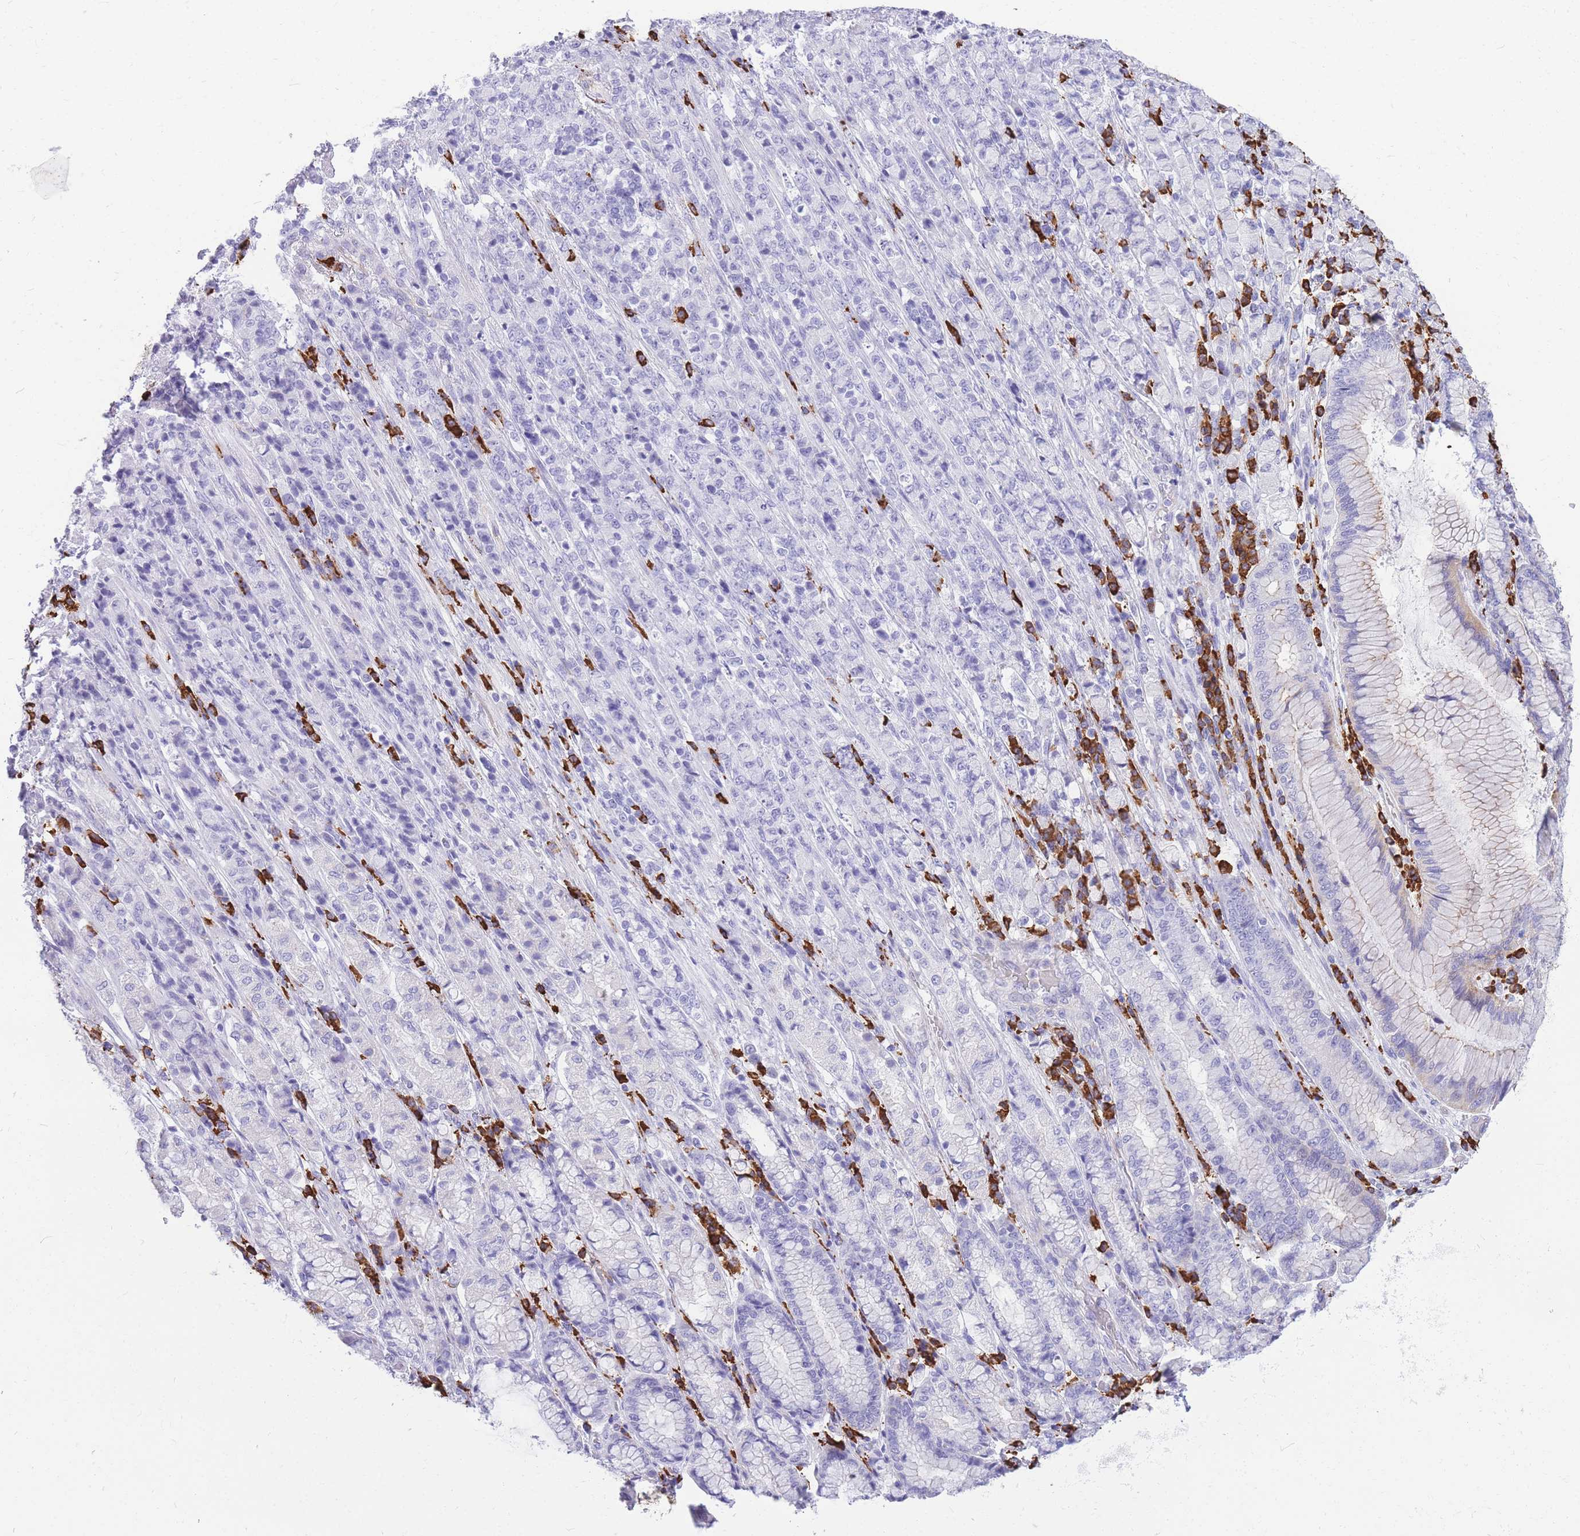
{"staining": {"intensity": "negative", "quantity": "none", "location": "none"}, "tissue": "stomach cancer", "cell_type": "Tumor cells", "image_type": "cancer", "snomed": [{"axis": "morphology", "description": "Adenocarcinoma, NOS"}, {"axis": "topography", "description": "Stomach"}], "caption": "An image of human stomach adenocarcinoma is negative for staining in tumor cells. (DAB immunohistochemistry visualized using brightfield microscopy, high magnification).", "gene": "ZFP62", "patient": {"sex": "female", "age": 79}}